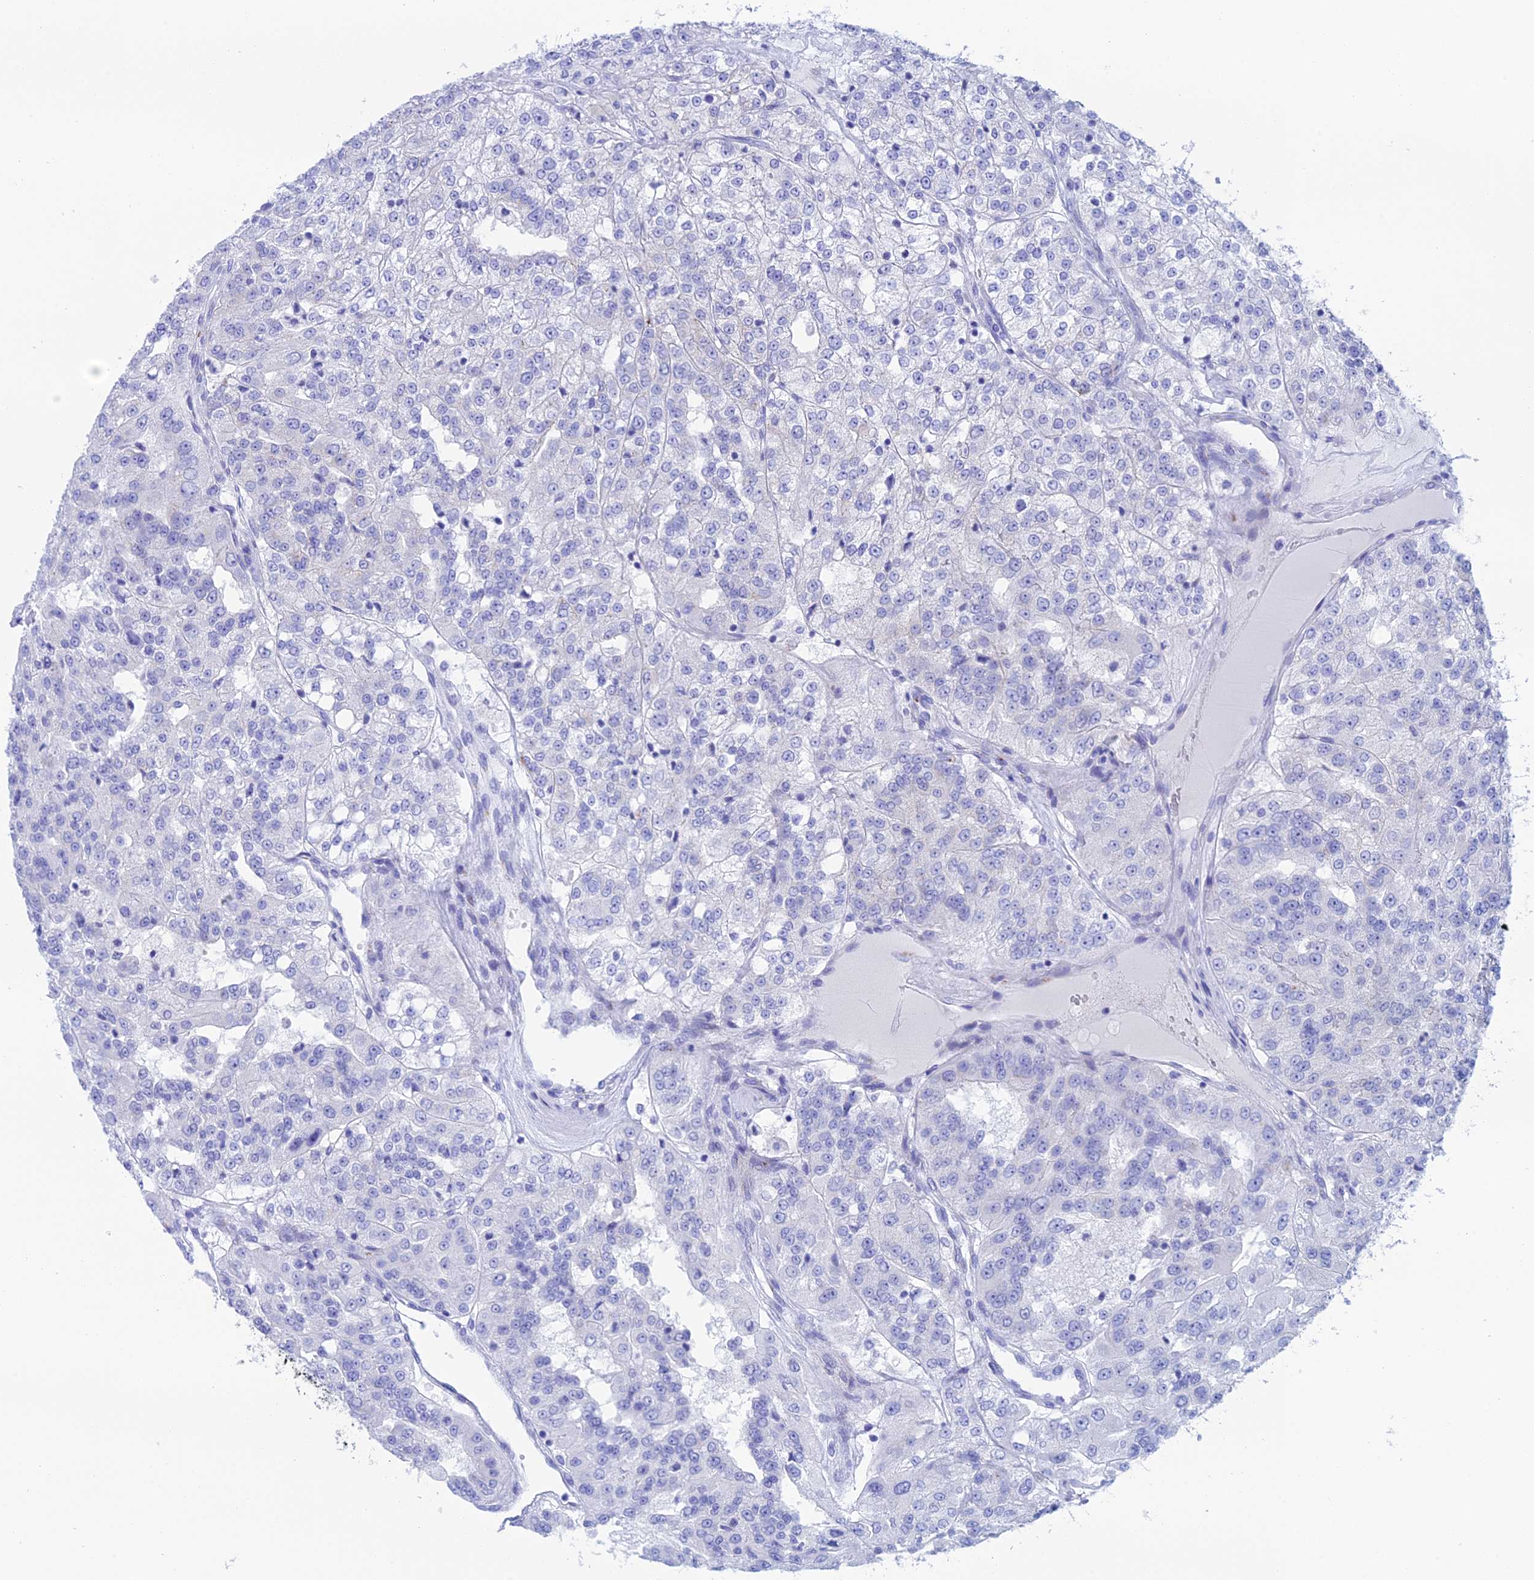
{"staining": {"intensity": "negative", "quantity": "none", "location": "none"}, "tissue": "renal cancer", "cell_type": "Tumor cells", "image_type": "cancer", "snomed": [{"axis": "morphology", "description": "Adenocarcinoma, NOS"}, {"axis": "topography", "description": "Kidney"}], "caption": "The image reveals no significant staining in tumor cells of adenocarcinoma (renal). Nuclei are stained in blue.", "gene": "ERICH4", "patient": {"sex": "female", "age": 63}}